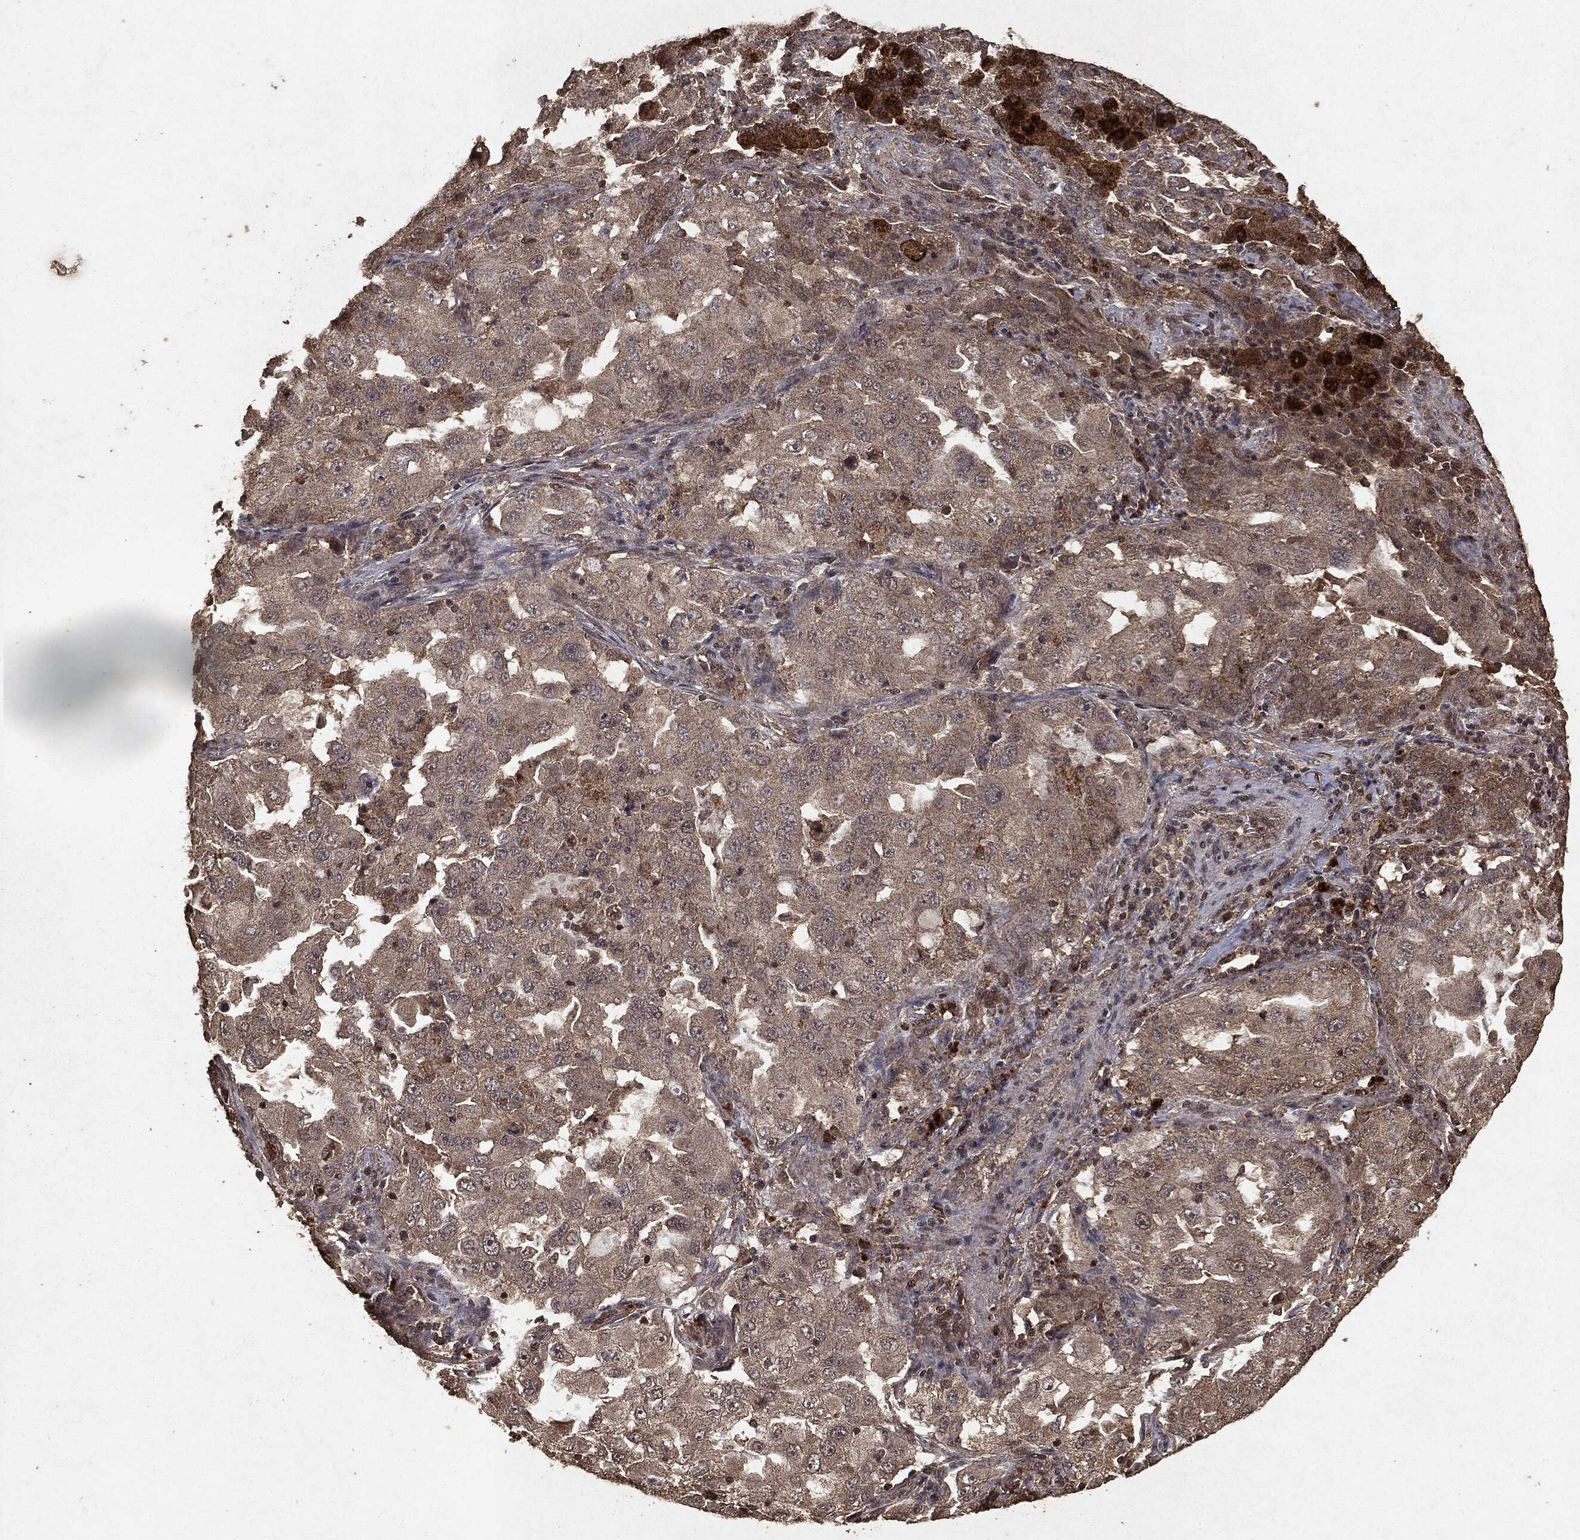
{"staining": {"intensity": "negative", "quantity": "none", "location": "none"}, "tissue": "lung cancer", "cell_type": "Tumor cells", "image_type": "cancer", "snomed": [{"axis": "morphology", "description": "Adenocarcinoma, NOS"}, {"axis": "topography", "description": "Lung"}], "caption": "A high-resolution image shows immunohistochemistry staining of adenocarcinoma (lung), which displays no significant expression in tumor cells.", "gene": "NME1", "patient": {"sex": "female", "age": 61}}